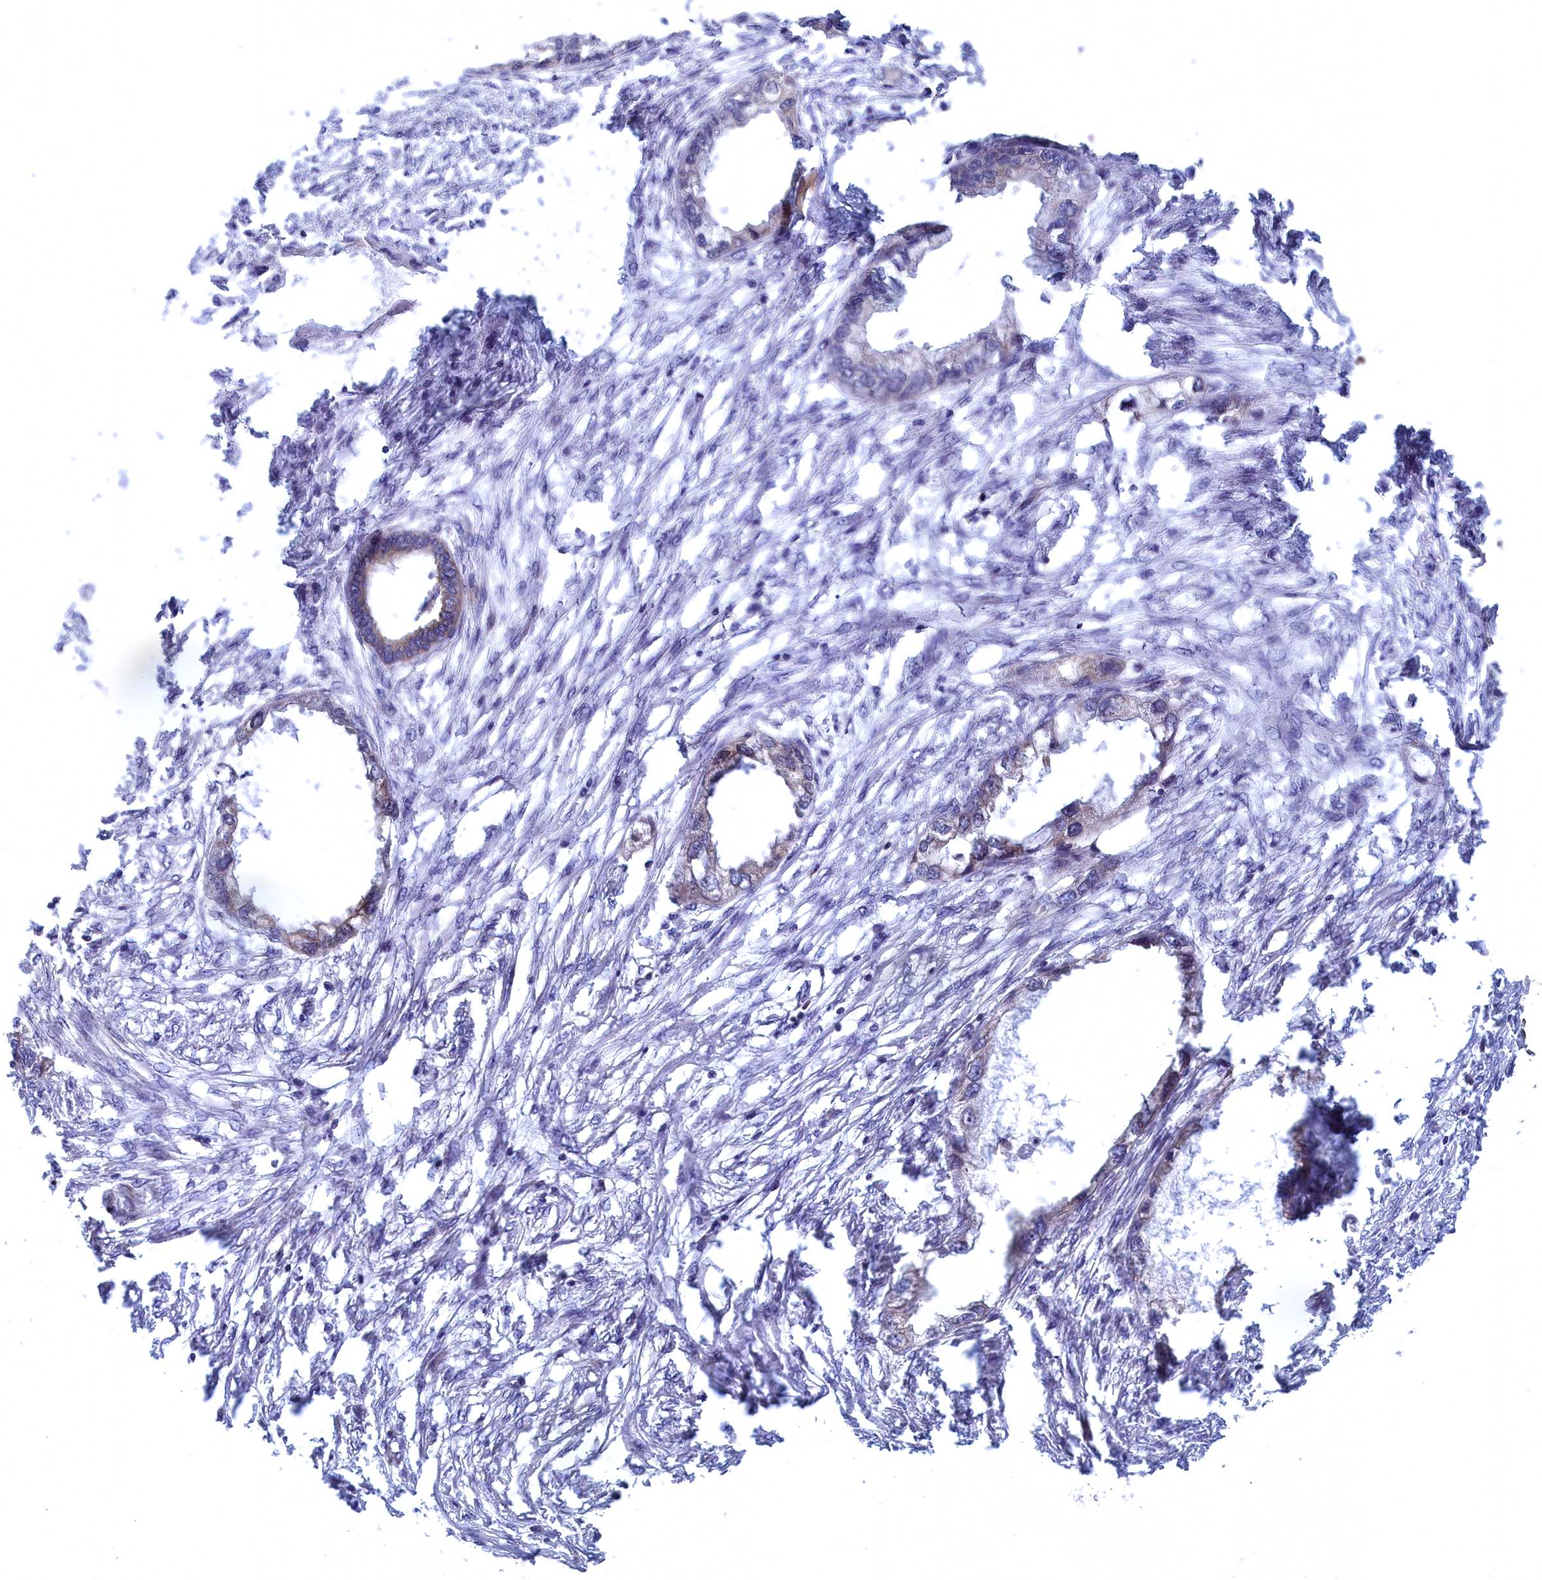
{"staining": {"intensity": "moderate", "quantity": "<25%", "location": "cytoplasmic/membranous"}, "tissue": "endometrial cancer", "cell_type": "Tumor cells", "image_type": "cancer", "snomed": [{"axis": "morphology", "description": "Adenocarcinoma, NOS"}, {"axis": "morphology", "description": "Adenocarcinoma, metastatic, NOS"}, {"axis": "topography", "description": "Adipose tissue"}, {"axis": "topography", "description": "Endometrium"}], "caption": "Immunohistochemical staining of human endometrial cancer displays moderate cytoplasmic/membranous protein staining in about <25% of tumor cells. (brown staining indicates protein expression, while blue staining denotes nuclei).", "gene": "NAA10", "patient": {"sex": "female", "age": 67}}